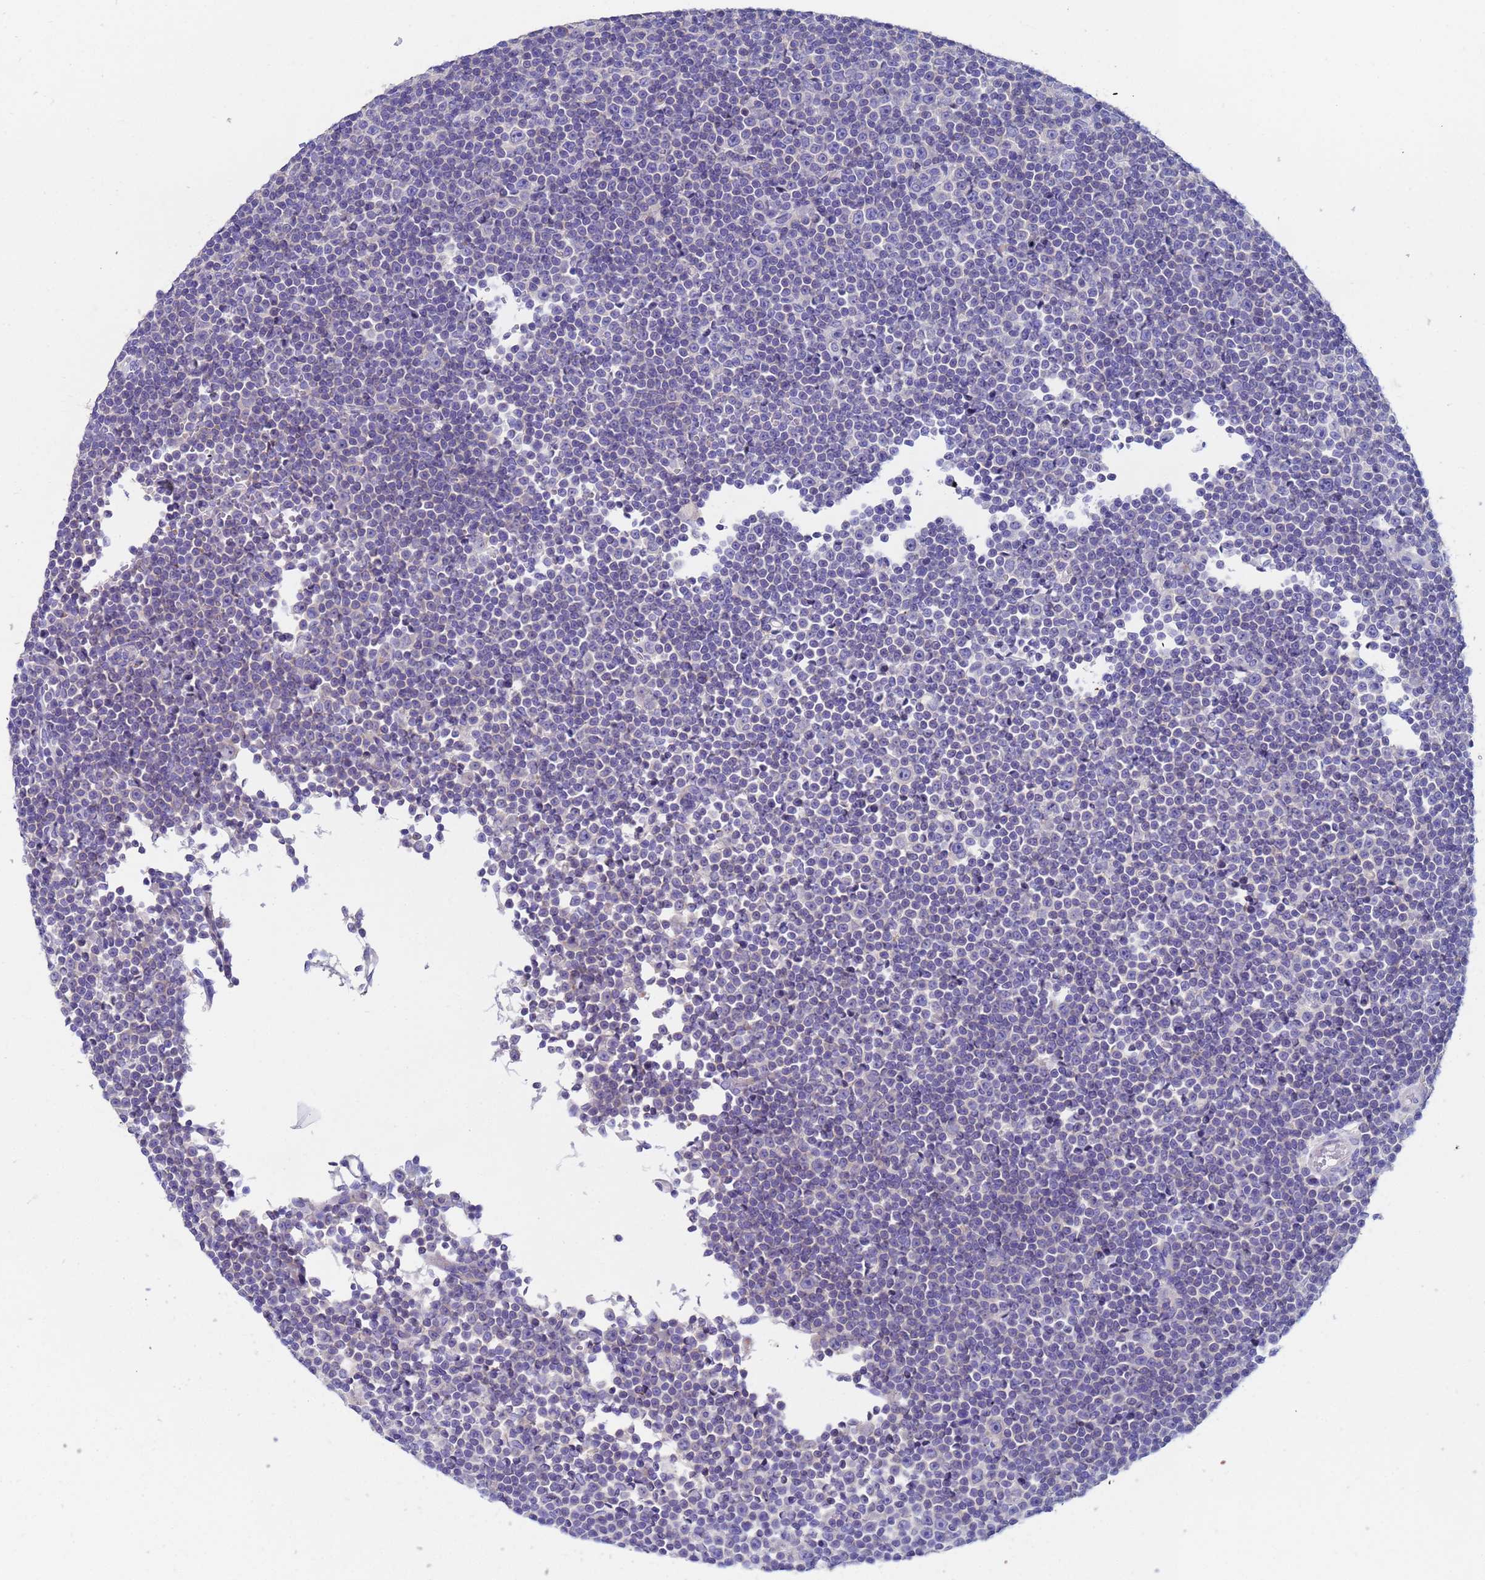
{"staining": {"intensity": "negative", "quantity": "none", "location": "none"}, "tissue": "lymphoma", "cell_type": "Tumor cells", "image_type": "cancer", "snomed": [{"axis": "morphology", "description": "Malignant lymphoma, non-Hodgkin's type, Low grade"}, {"axis": "topography", "description": "Lymph node"}], "caption": "Tumor cells are negative for protein expression in human malignant lymphoma, non-Hodgkin's type (low-grade). Brightfield microscopy of immunohistochemistry (IHC) stained with DAB (3,3'-diaminobenzidine) (brown) and hematoxylin (blue), captured at high magnification.", "gene": "UBE2O", "patient": {"sex": "female", "age": 67}}